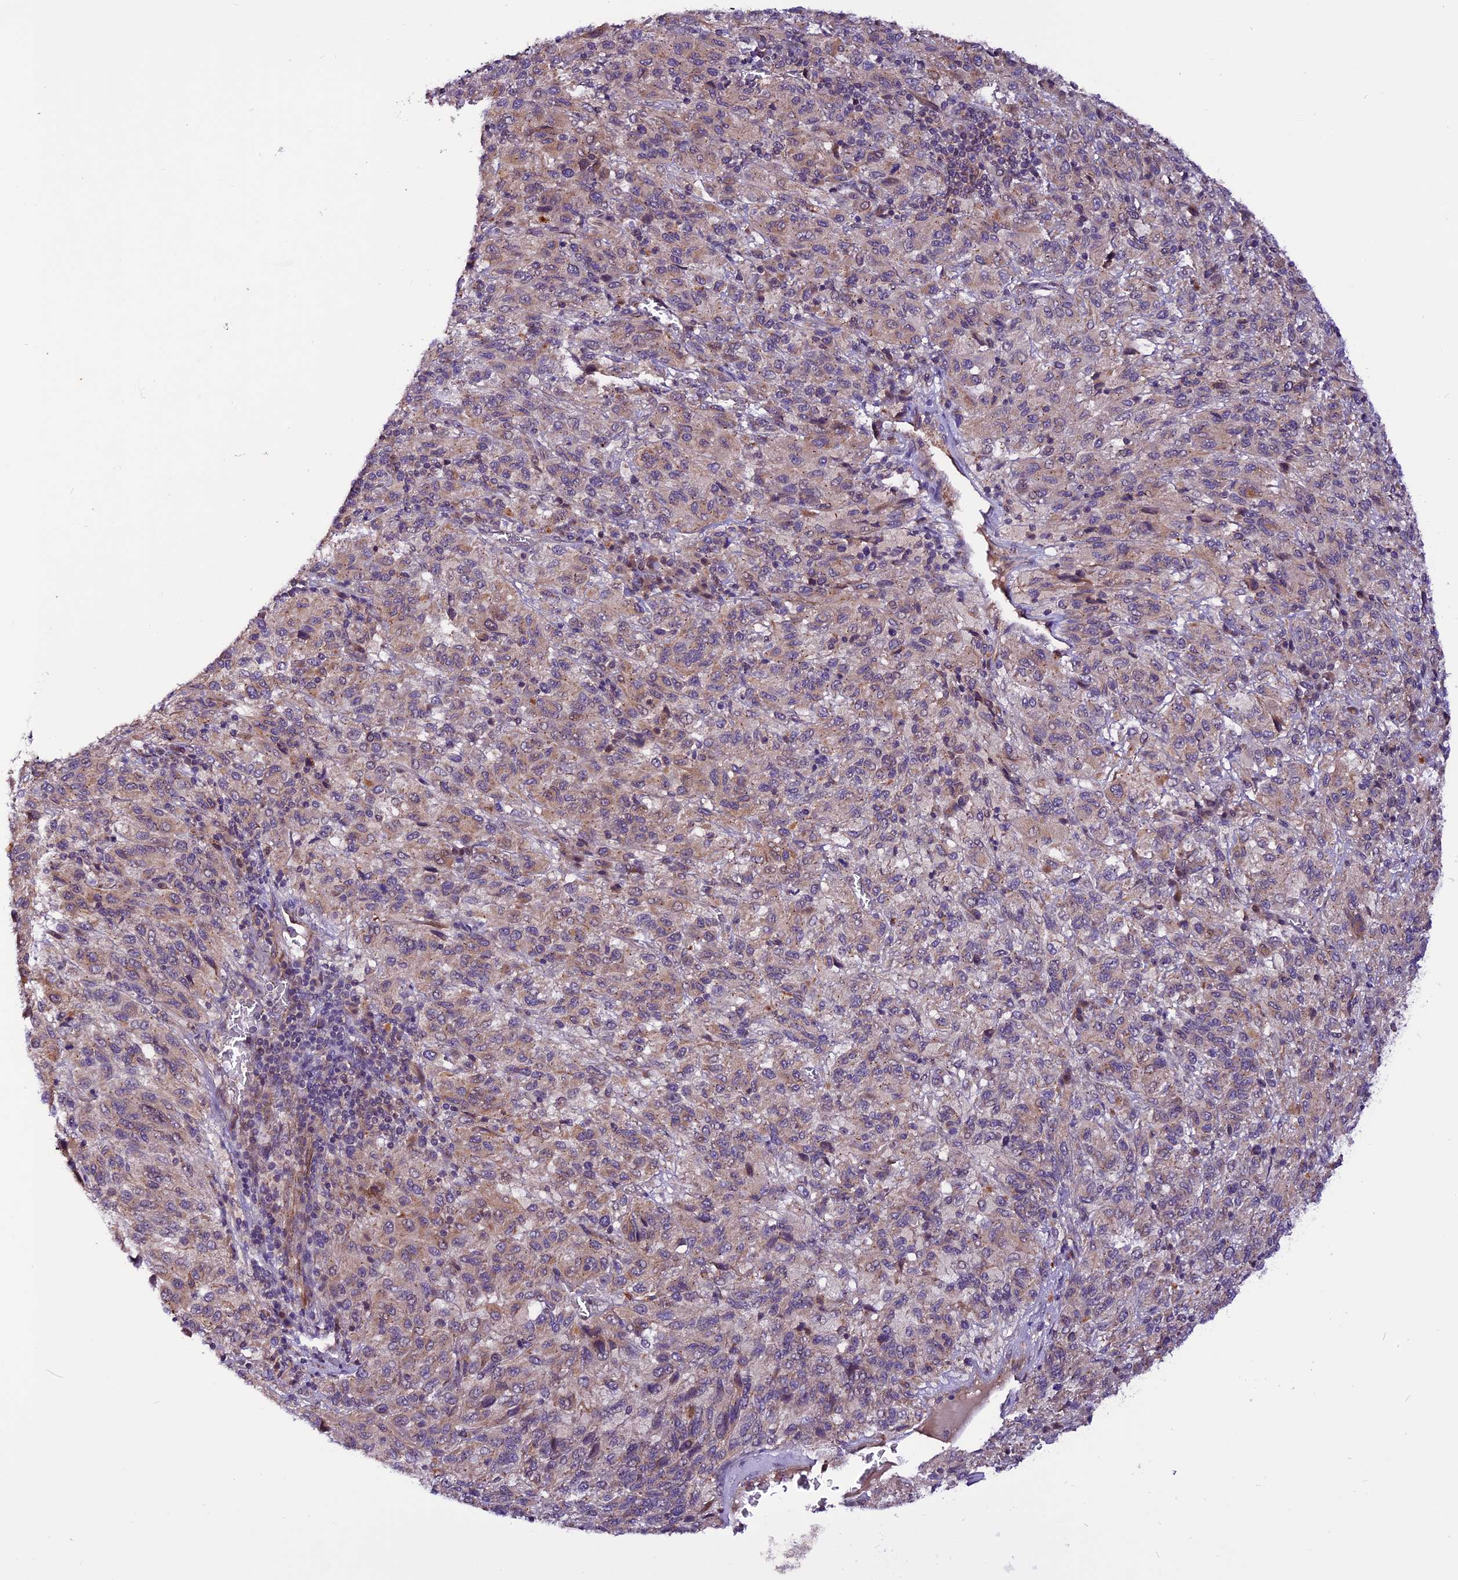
{"staining": {"intensity": "weak", "quantity": ">75%", "location": "cytoplasmic/membranous"}, "tissue": "melanoma", "cell_type": "Tumor cells", "image_type": "cancer", "snomed": [{"axis": "morphology", "description": "Malignant melanoma, Metastatic site"}, {"axis": "topography", "description": "Lung"}], "caption": "High-power microscopy captured an immunohistochemistry micrograph of melanoma, revealing weak cytoplasmic/membranous staining in approximately >75% of tumor cells.", "gene": "RINL", "patient": {"sex": "male", "age": 64}}